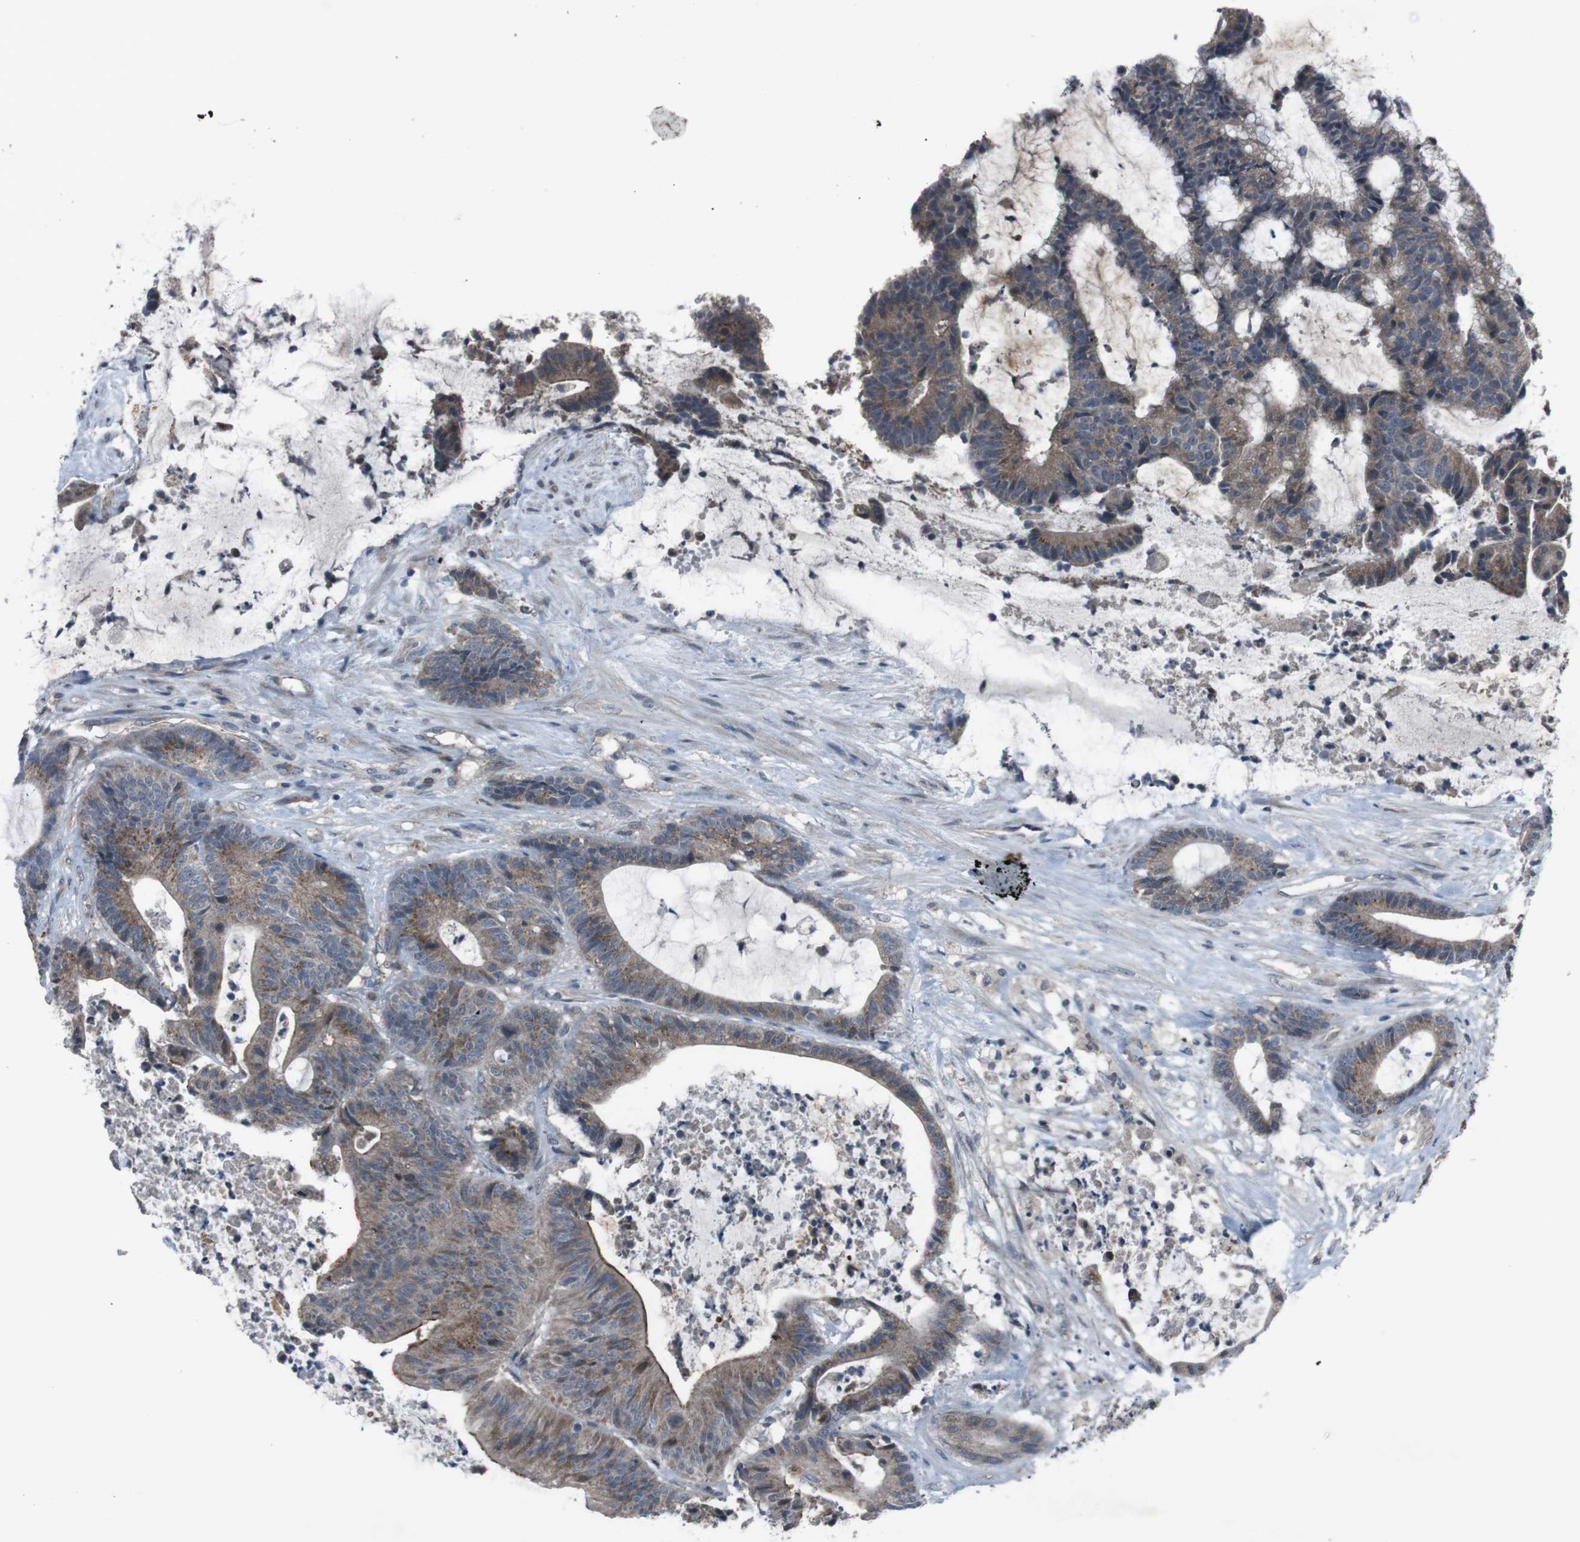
{"staining": {"intensity": "moderate", "quantity": ">75%", "location": "cytoplasmic/membranous"}, "tissue": "colorectal cancer", "cell_type": "Tumor cells", "image_type": "cancer", "snomed": [{"axis": "morphology", "description": "Adenocarcinoma, NOS"}, {"axis": "topography", "description": "Colon"}], "caption": "Protein analysis of adenocarcinoma (colorectal) tissue reveals moderate cytoplasmic/membranous positivity in about >75% of tumor cells.", "gene": "EFNA5", "patient": {"sex": "female", "age": 84}}